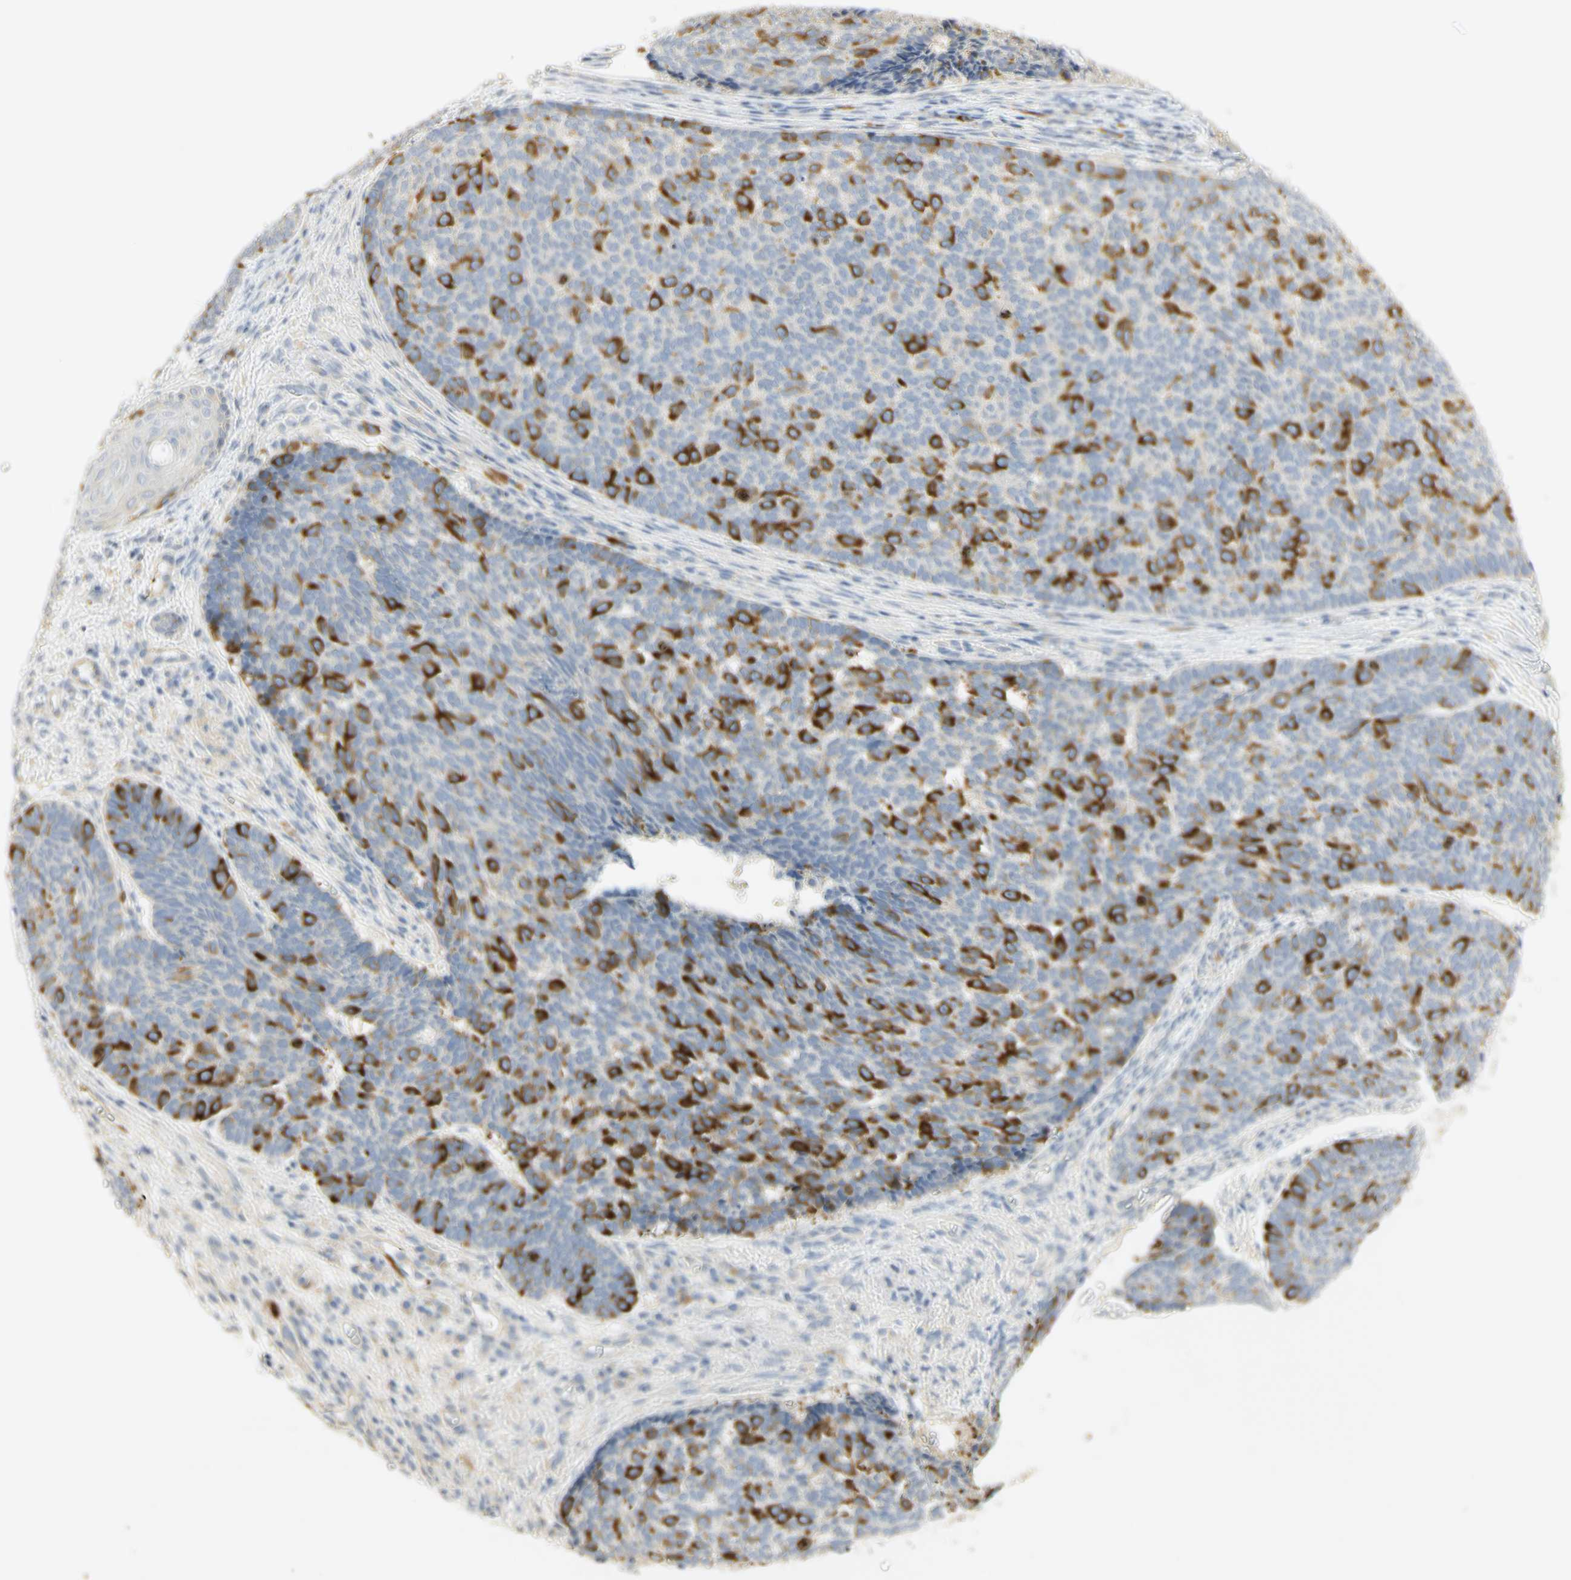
{"staining": {"intensity": "strong", "quantity": ">75%", "location": "cytoplasmic/membranous"}, "tissue": "skin cancer", "cell_type": "Tumor cells", "image_type": "cancer", "snomed": [{"axis": "morphology", "description": "Basal cell carcinoma"}, {"axis": "topography", "description": "Skin"}], "caption": "IHC of skin cancer exhibits high levels of strong cytoplasmic/membranous positivity in approximately >75% of tumor cells.", "gene": "KIF11", "patient": {"sex": "male", "age": 84}}